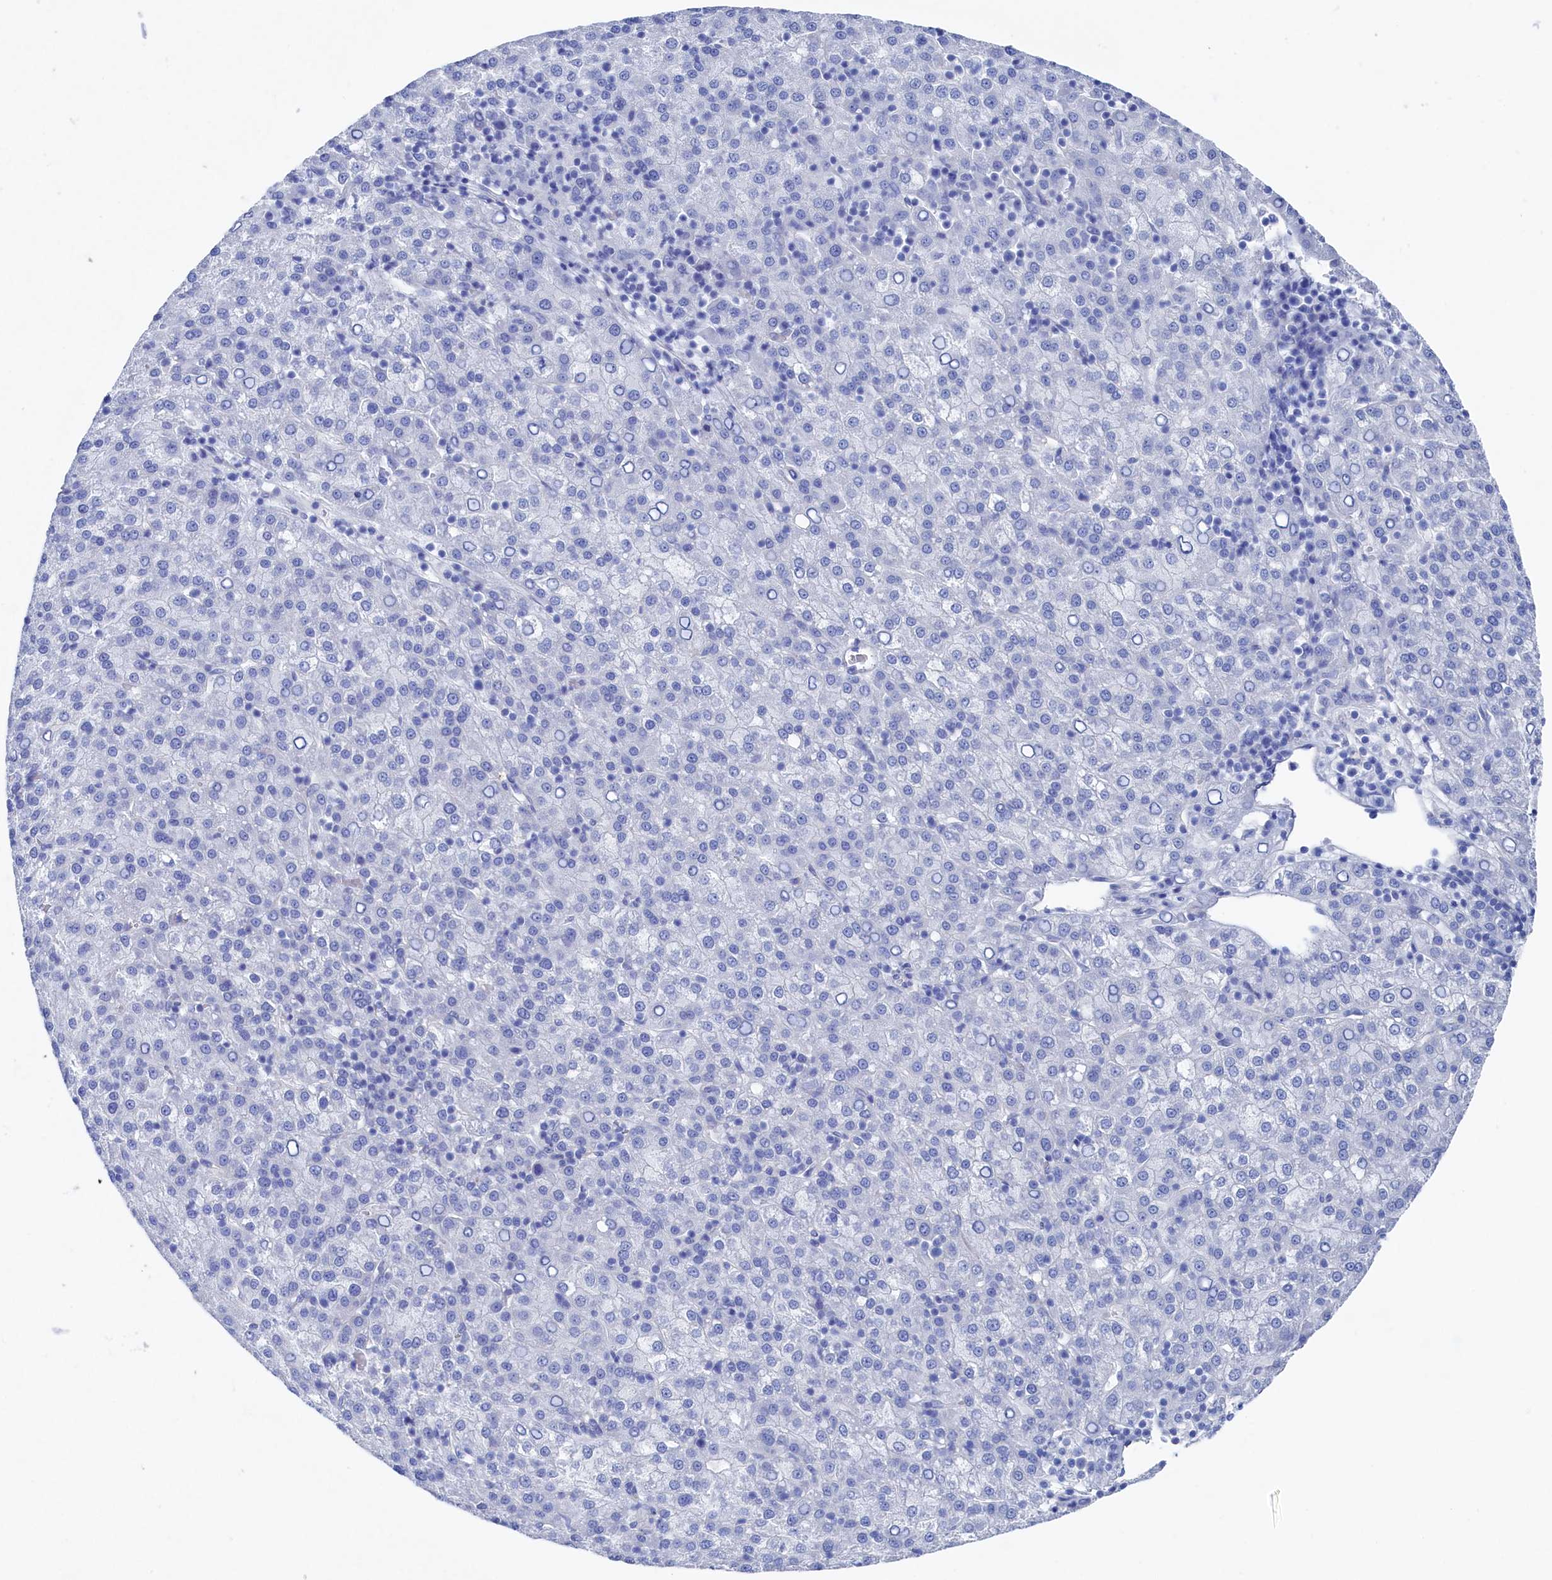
{"staining": {"intensity": "negative", "quantity": "none", "location": "none"}, "tissue": "liver cancer", "cell_type": "Tumor cells", "image_type": "cancer", "snomed": [{"axis": "morphology", "description": "Carcinoma, Hepatocellular, NOS"}, {"axis": "topography", "description": "Liver"}], "caption": "Tumor cells show no significant expression in liver hepatocellular carcinoma.", "gene": "TMOD2", "patient": {"sex": "female", "age": 58}}